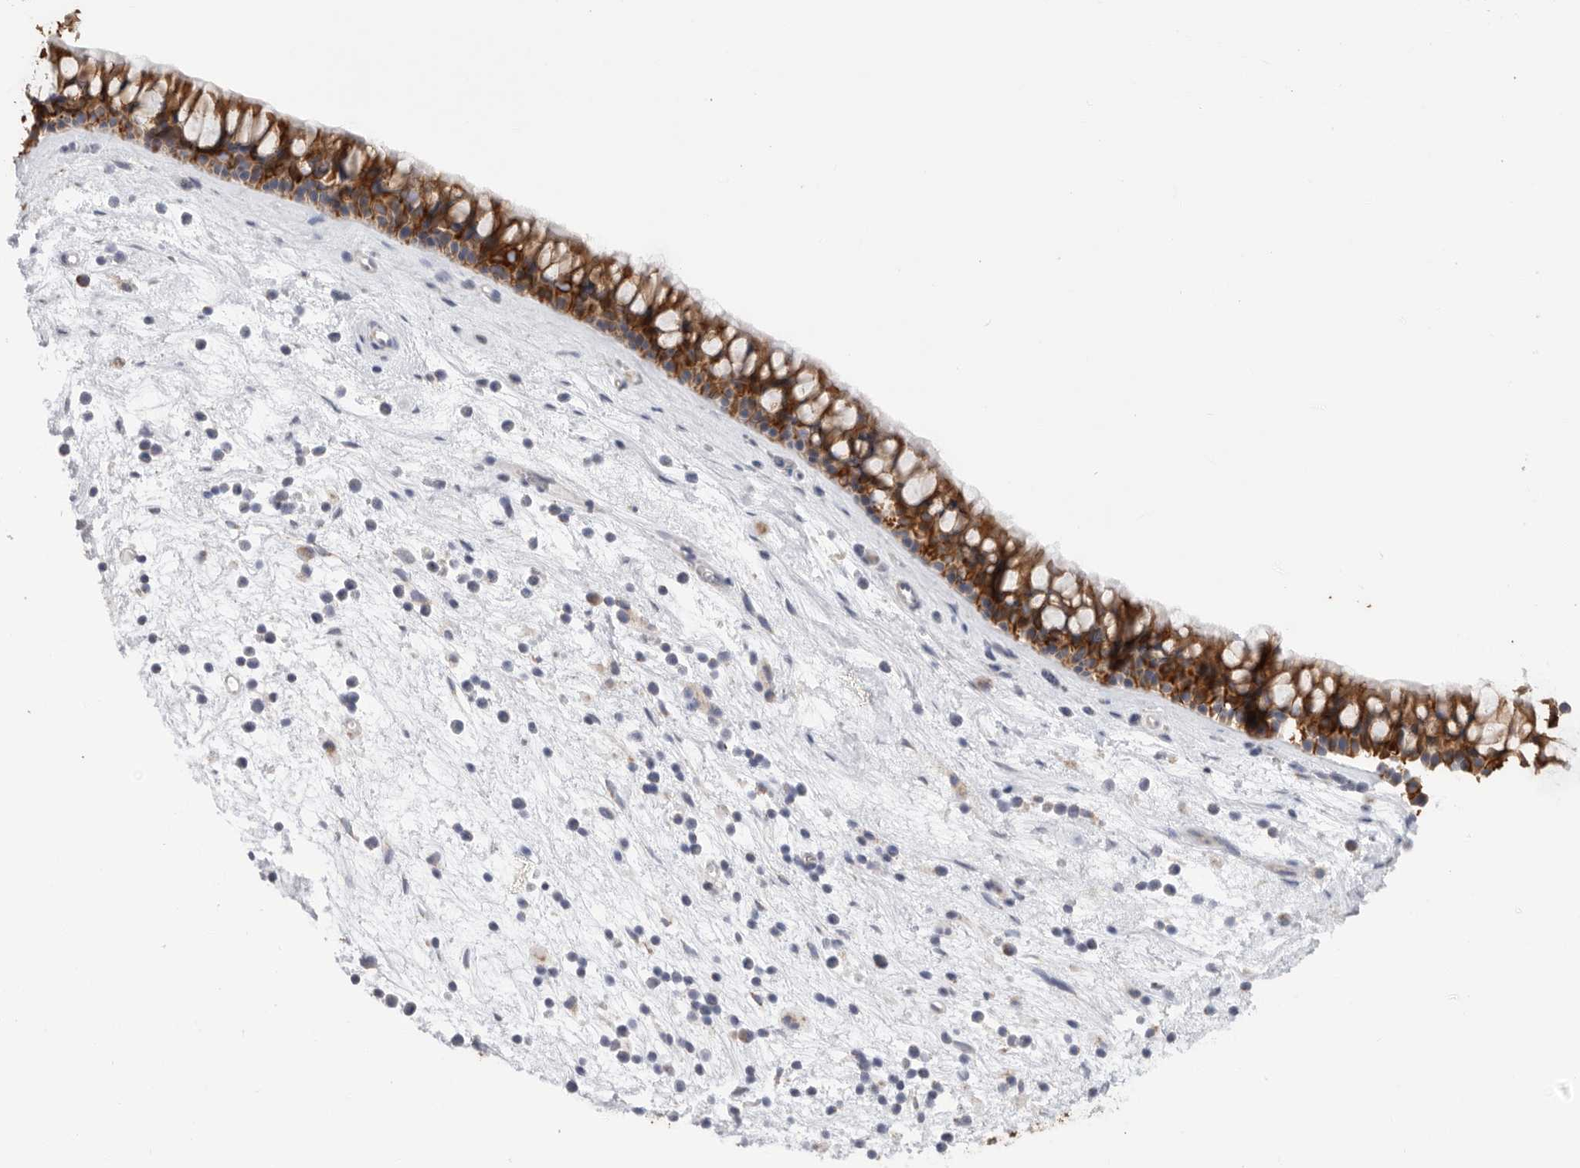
{"staining": {"intensity": "strong", "quantity": ">75%", "location": "cytoplasmic/membranous"}, "tissue": "nasopharynx", "cell_type": "Respiratory epithelial cells", "image_type": "normal", "snomed": [{"axis": "morphology", "description": "Normal tissue, NOS"}, {"axis": "topography", "description": "Nasopharynx"}], "caption": "This micrograph demonstrates immunohistochemistry staining of unremarkable human nasopharynx, with high strong cytoplasmic/membranous staining in about >75% of respiratory epithelial cells.", "gene": "MTFR1L", "patient": {"sex": "male", "age": 64}}